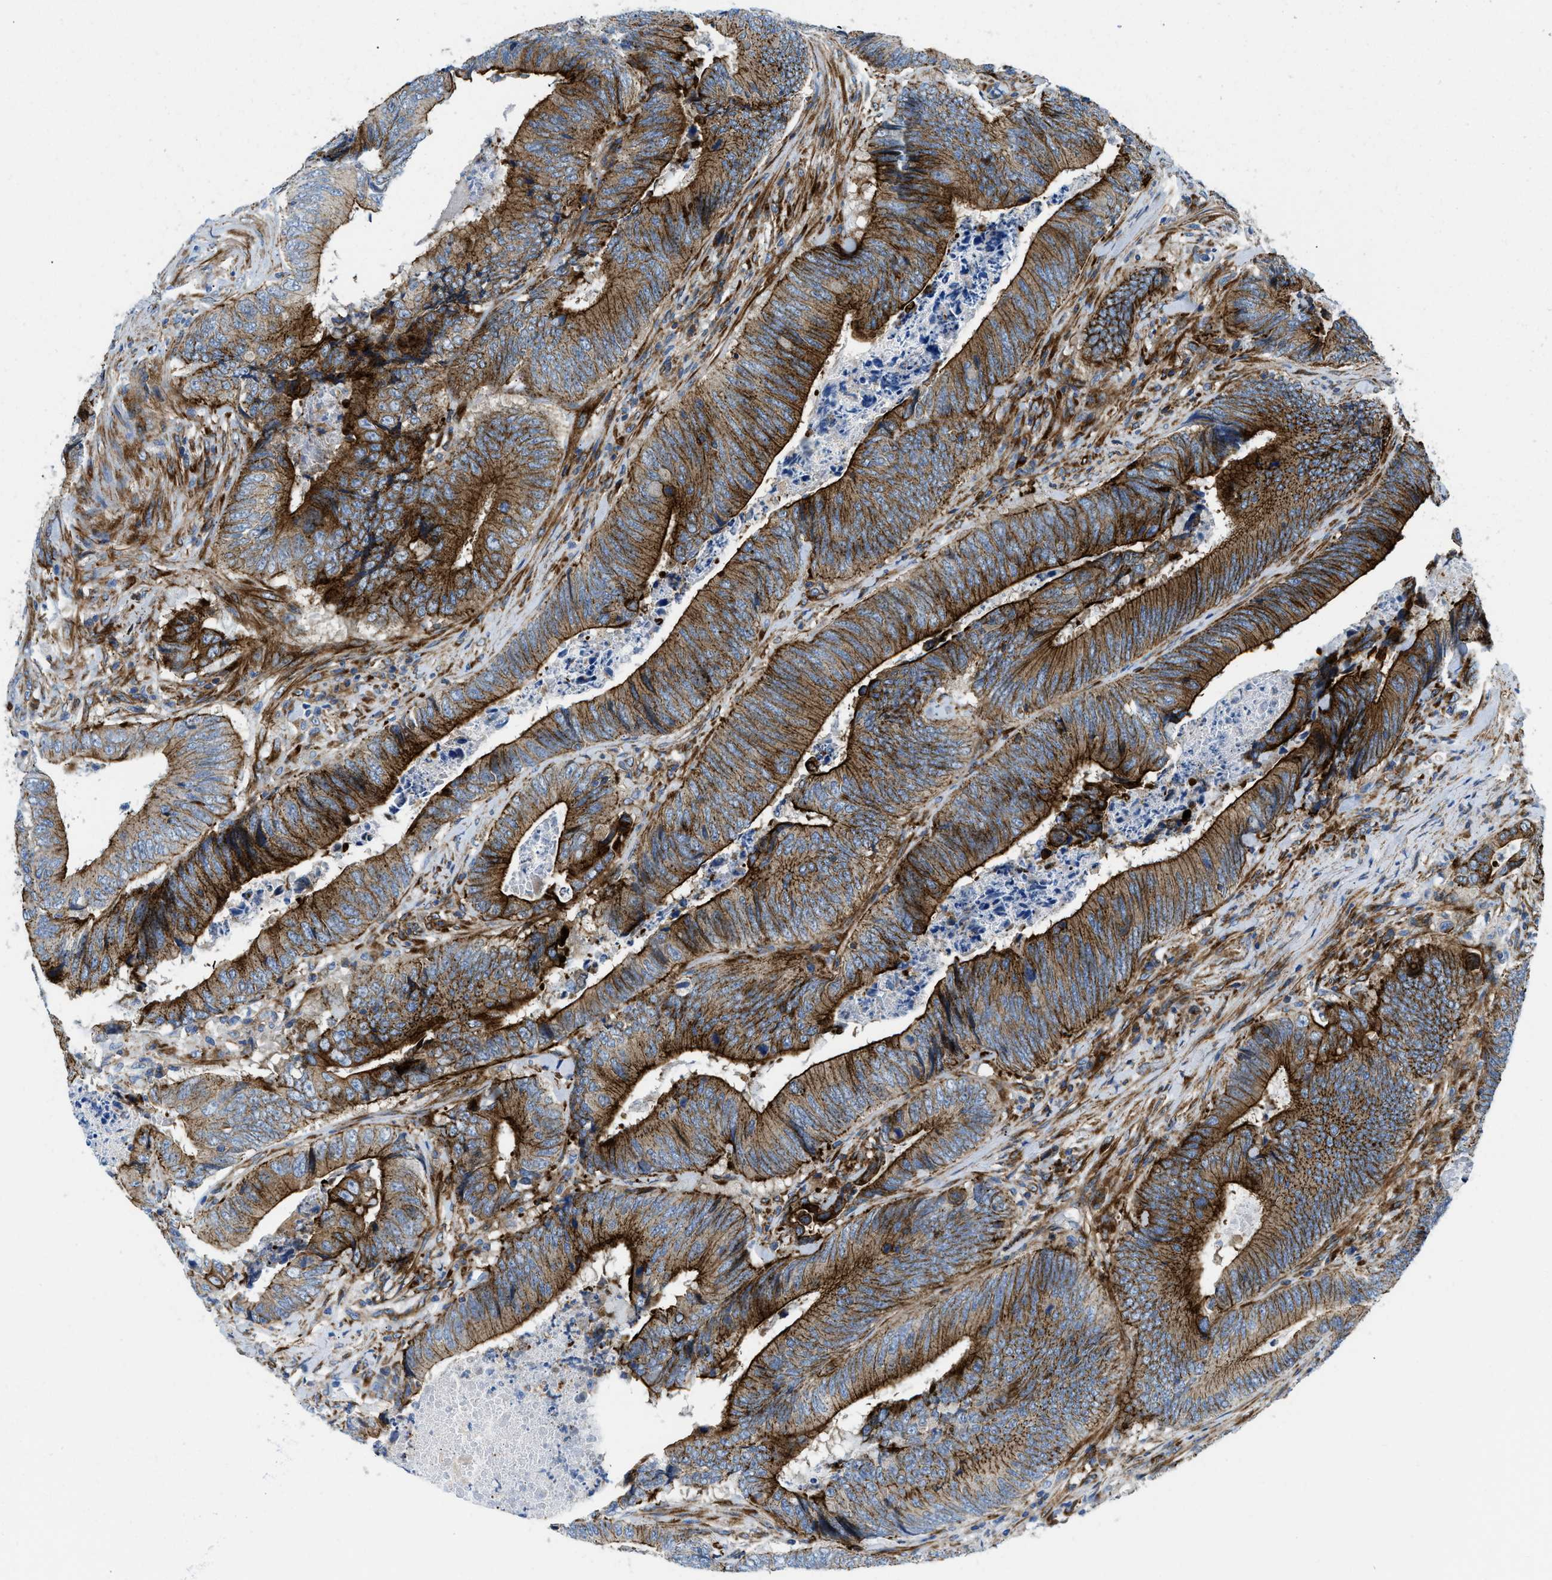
{"staining": {"intensity": "strong", "quantity": ">75%", "location": "cytoplasmic/membranous"}, "tissue": "colorectal cancer", "cell_type": "Tumor cells", "image_type": "cancer", "snomed": [{"axis": "morphology", "description": "Normal tissue, NOS"}, {"axis": "morphology", "description": "Adenocarcinoma, NOS"}, {"axis": "topography", "description": "Colon"}], "caption": "Approximately >75% of tumor cells in human colorectal adenocarcinoma show strong cytoplasmic/membranous protein expression as visualized by brown immunohistochemical staining.", "gene": "CUTA", "patient": {"sex": "male", "age": 56}}